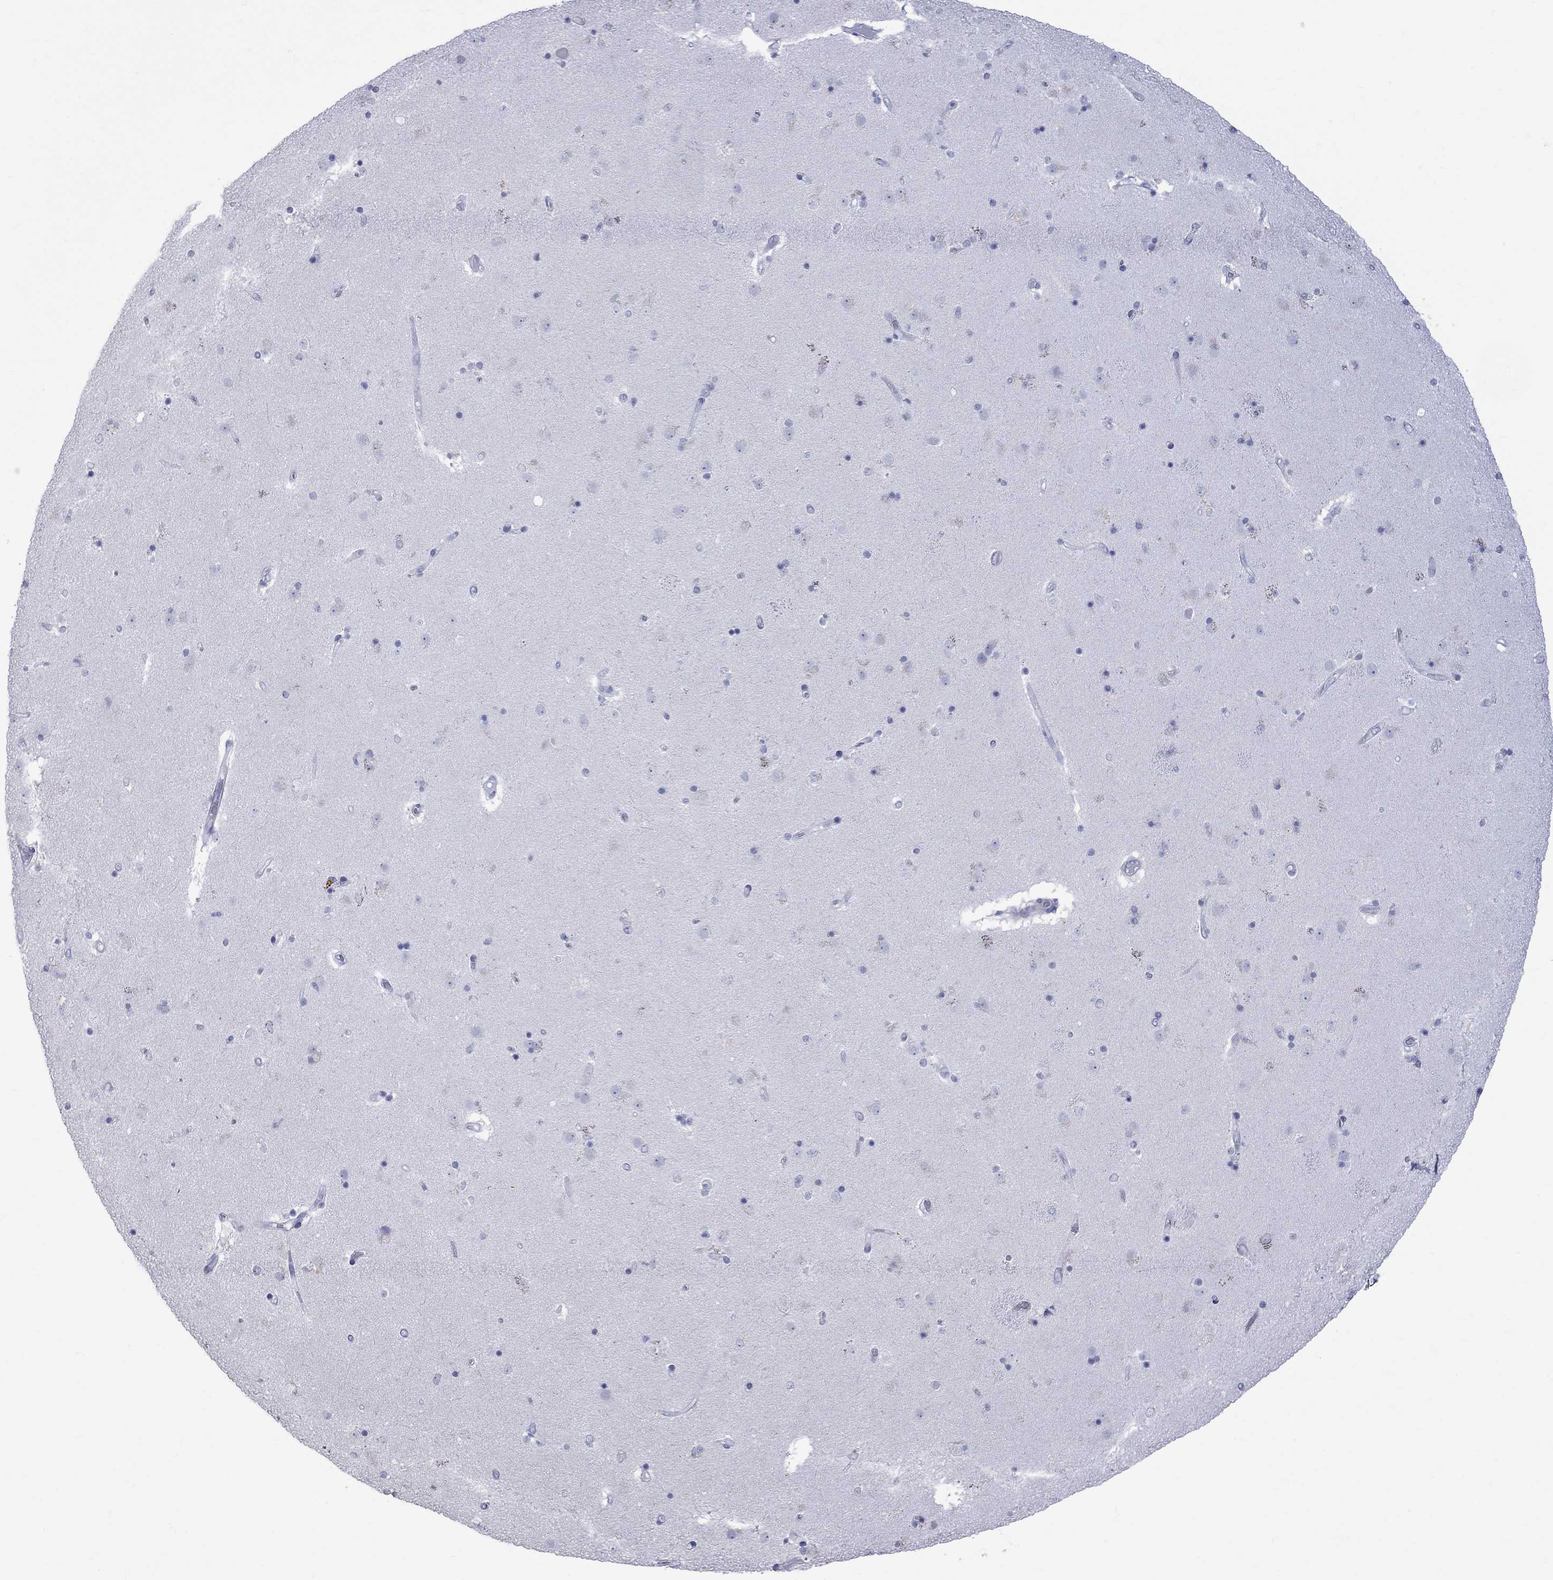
{"staining": {"intensity": "negative", "quantity": "none", "location": "none"}, "tissue": "caudate", "cell_type": "Glial cells", "image_type": "normal", "snomed": [{"axis": "morphology", "description": "Normal tissue, NOS"}, {"axis": "topography", "description": "Lateral ventricle wall"}], "caption": "Immunohistochemistry of unremarkable caudate shows no staining in glial cells.", "gene": "BPIFB1", "patient": {"sex": "female", "age": 71}}